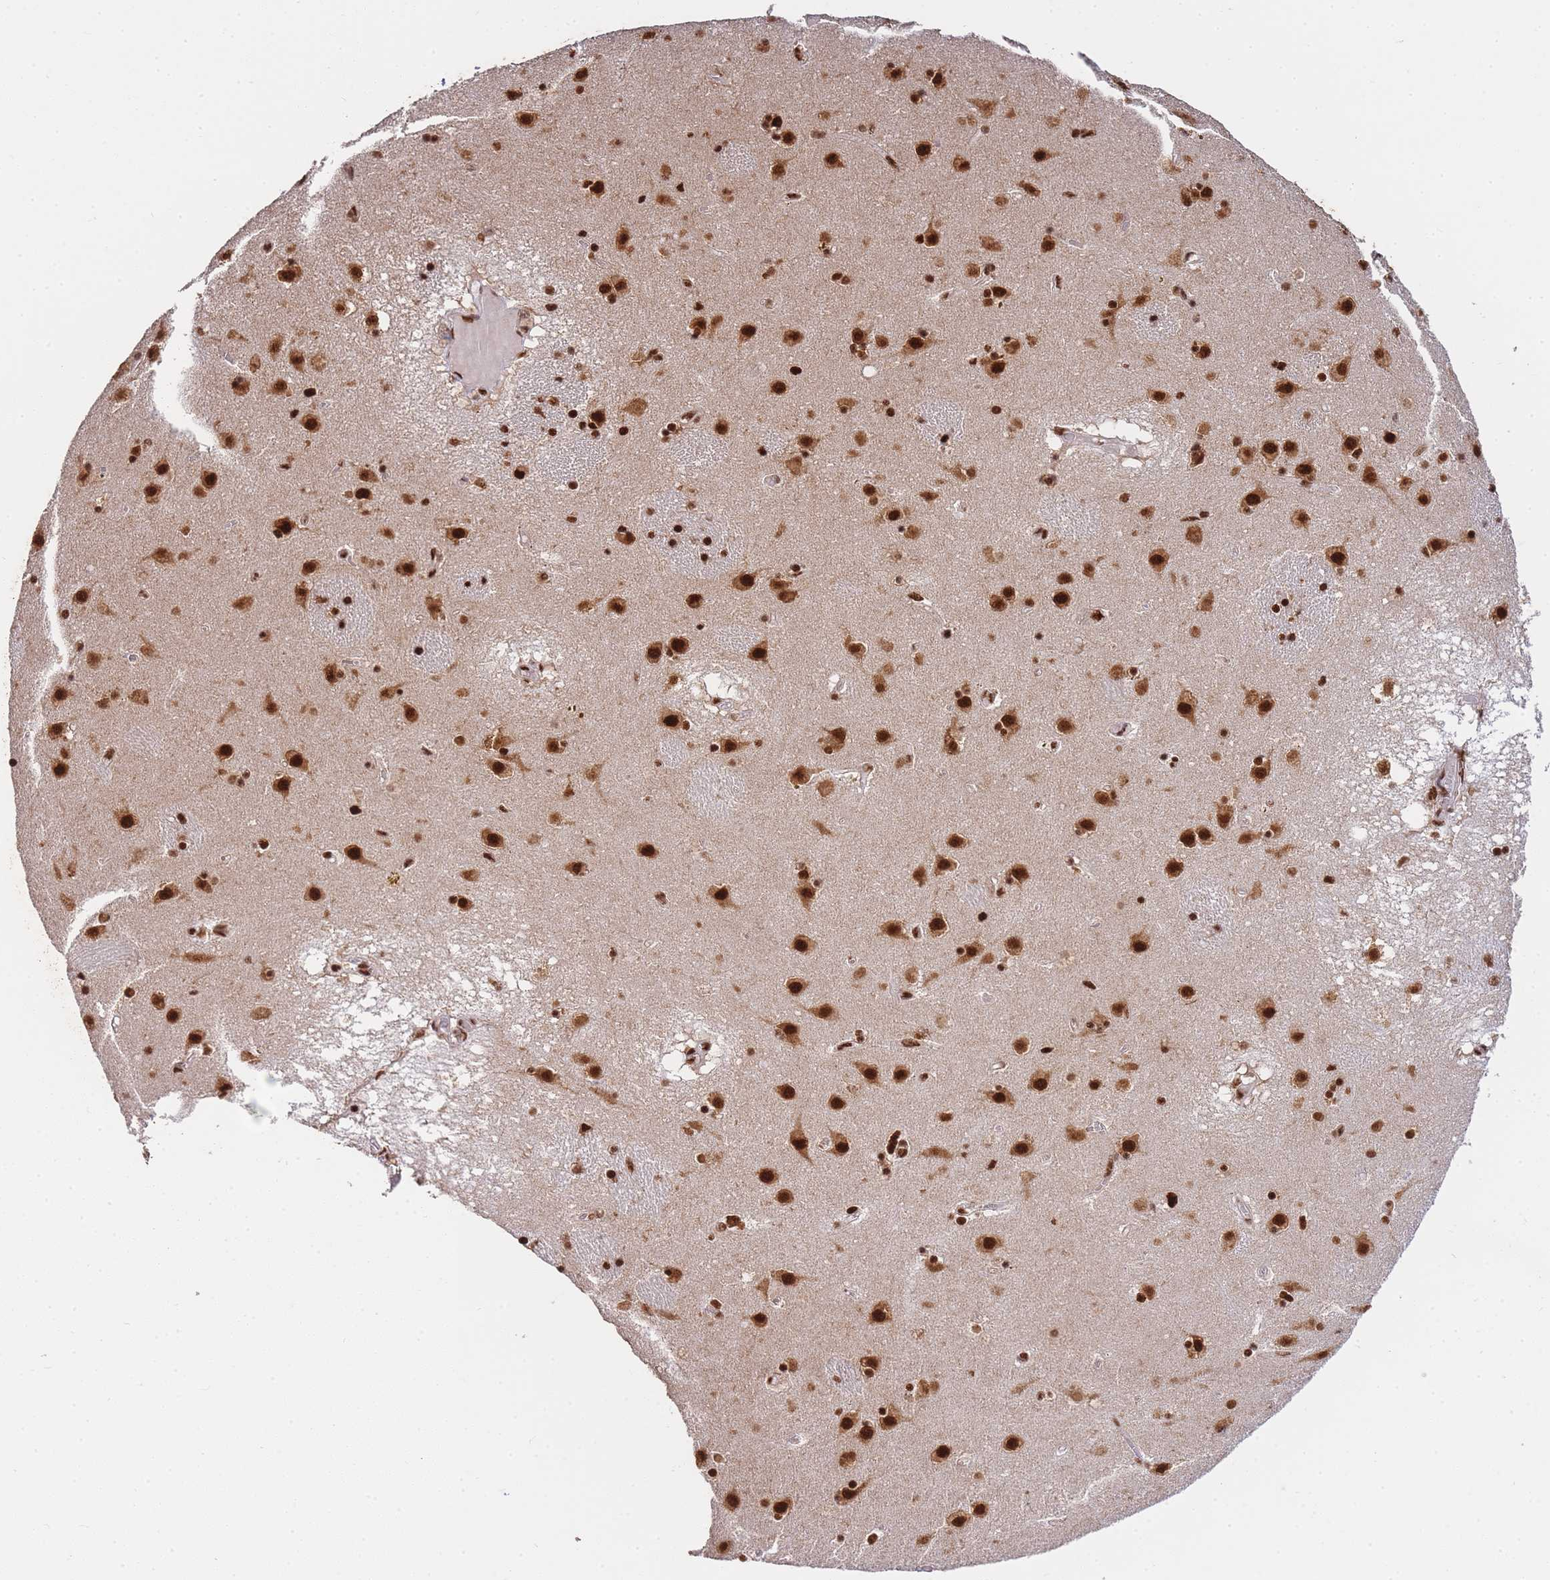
{"staining": {"intensity": "strong", "quantity": ">75%", "location": "nuclear"}, "tissue": "caudate", "cell_type": "Glial cells", "image_type": "normal", "snomed": [{"axis": "morphology", "description": "Normal tissue, NOS"}, {"axis": "topography", "description": "Lateral ventricle wall"}], "caption": "This histopathology image demonstrates immunohistochemistry staining of unremarkable caudate, with high strong nuclear positivity in about >75% of glial cells.", "gene": "PRKDC", "patient": {"sex": "male", "age": 70}}